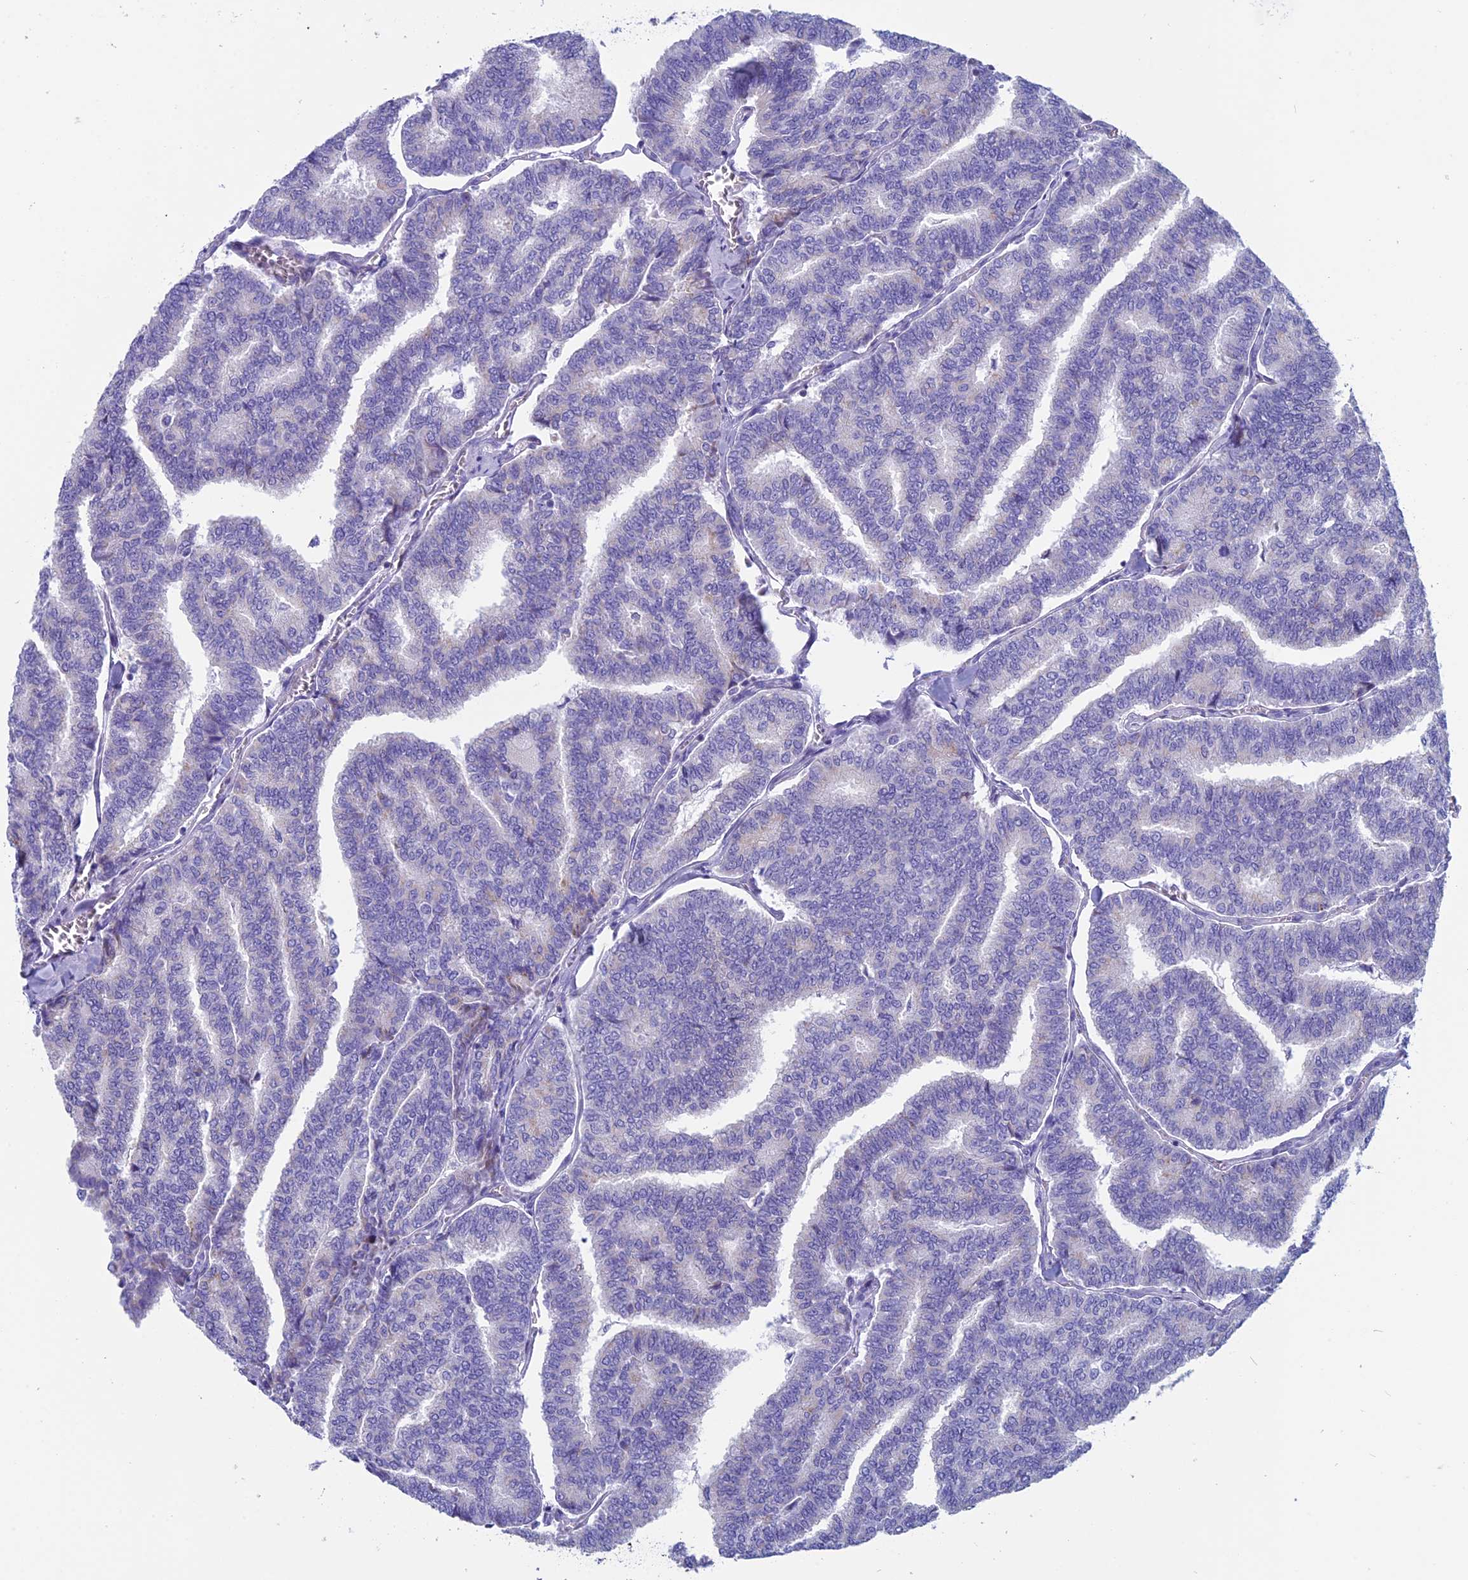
{"staining": {"intensity": "negative", "quantity": "none", "location": "none"}, "tissue": "thyroid cancer", "cell_type": "Tumor cells", "image_type": "cancer", "snomed": [{"axis": "morphology", "description": "Papillary adenocarcinoma, NOS"}, {"axis": "topography", "description": "Thyroid gland"}], "caption": "Protein analysis of thyroid cancer exhibits no significant expression in tumor cells.", "gene": "ZNF563", "patient": {"sex": "female", "age": 35}}